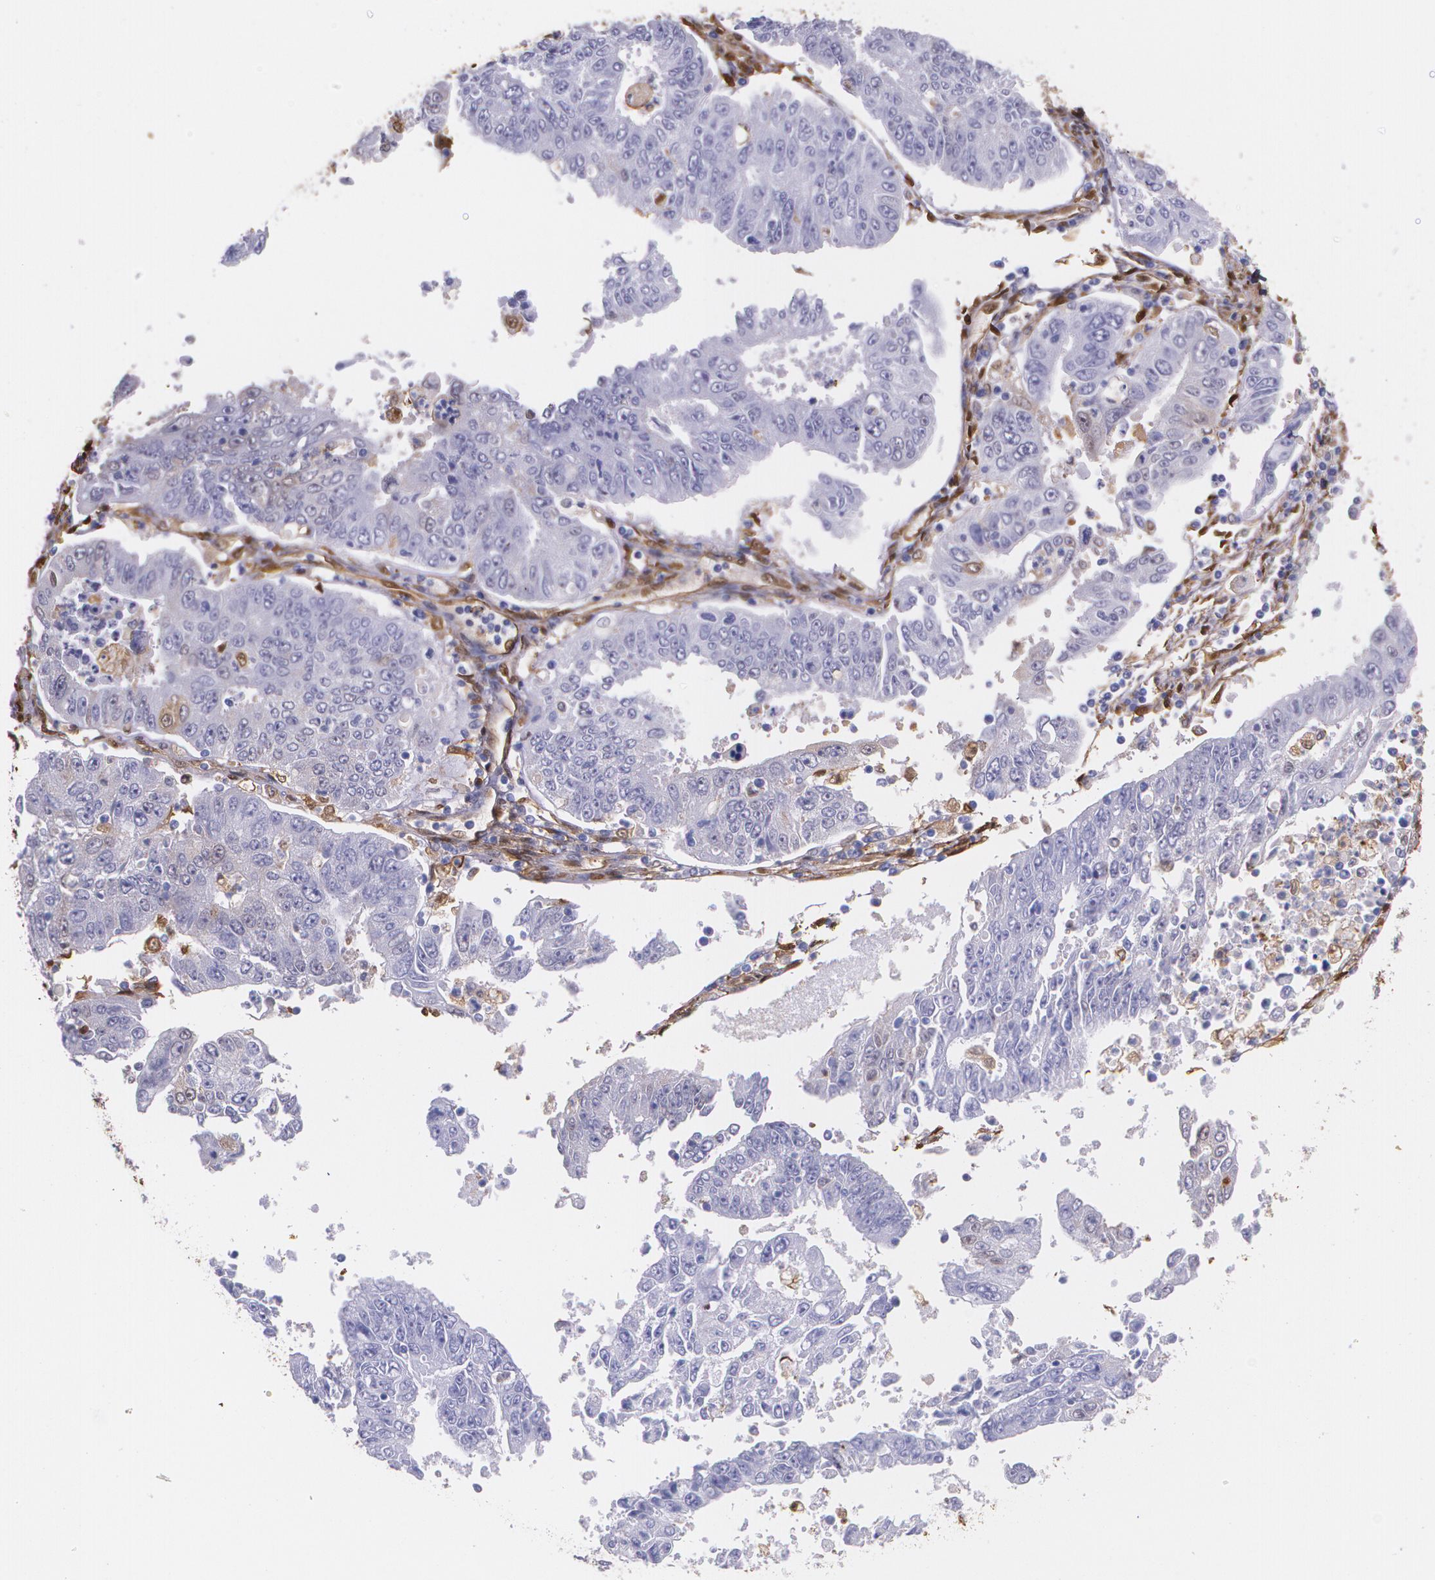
{"staining": {"intensity": "negative", "quantity": "none", "location": "none"}, "tissue": "endometrial cancer", "cell_type": "Tumor cells", "image_type": "cancer", "snomed": [{"axis": "morphology", "description": "Adenocarcinoma, NOS"}, {"axis": "topography", "description": "Endometrium"}], "caption": "Histopathology image shows no significant protein staining in tumor cells of endometrial cancer (adenocarcinoma). Nuclei are stained in blue.", "gene": "MMP2", "patient": {"sex": "female", "age": 42}}